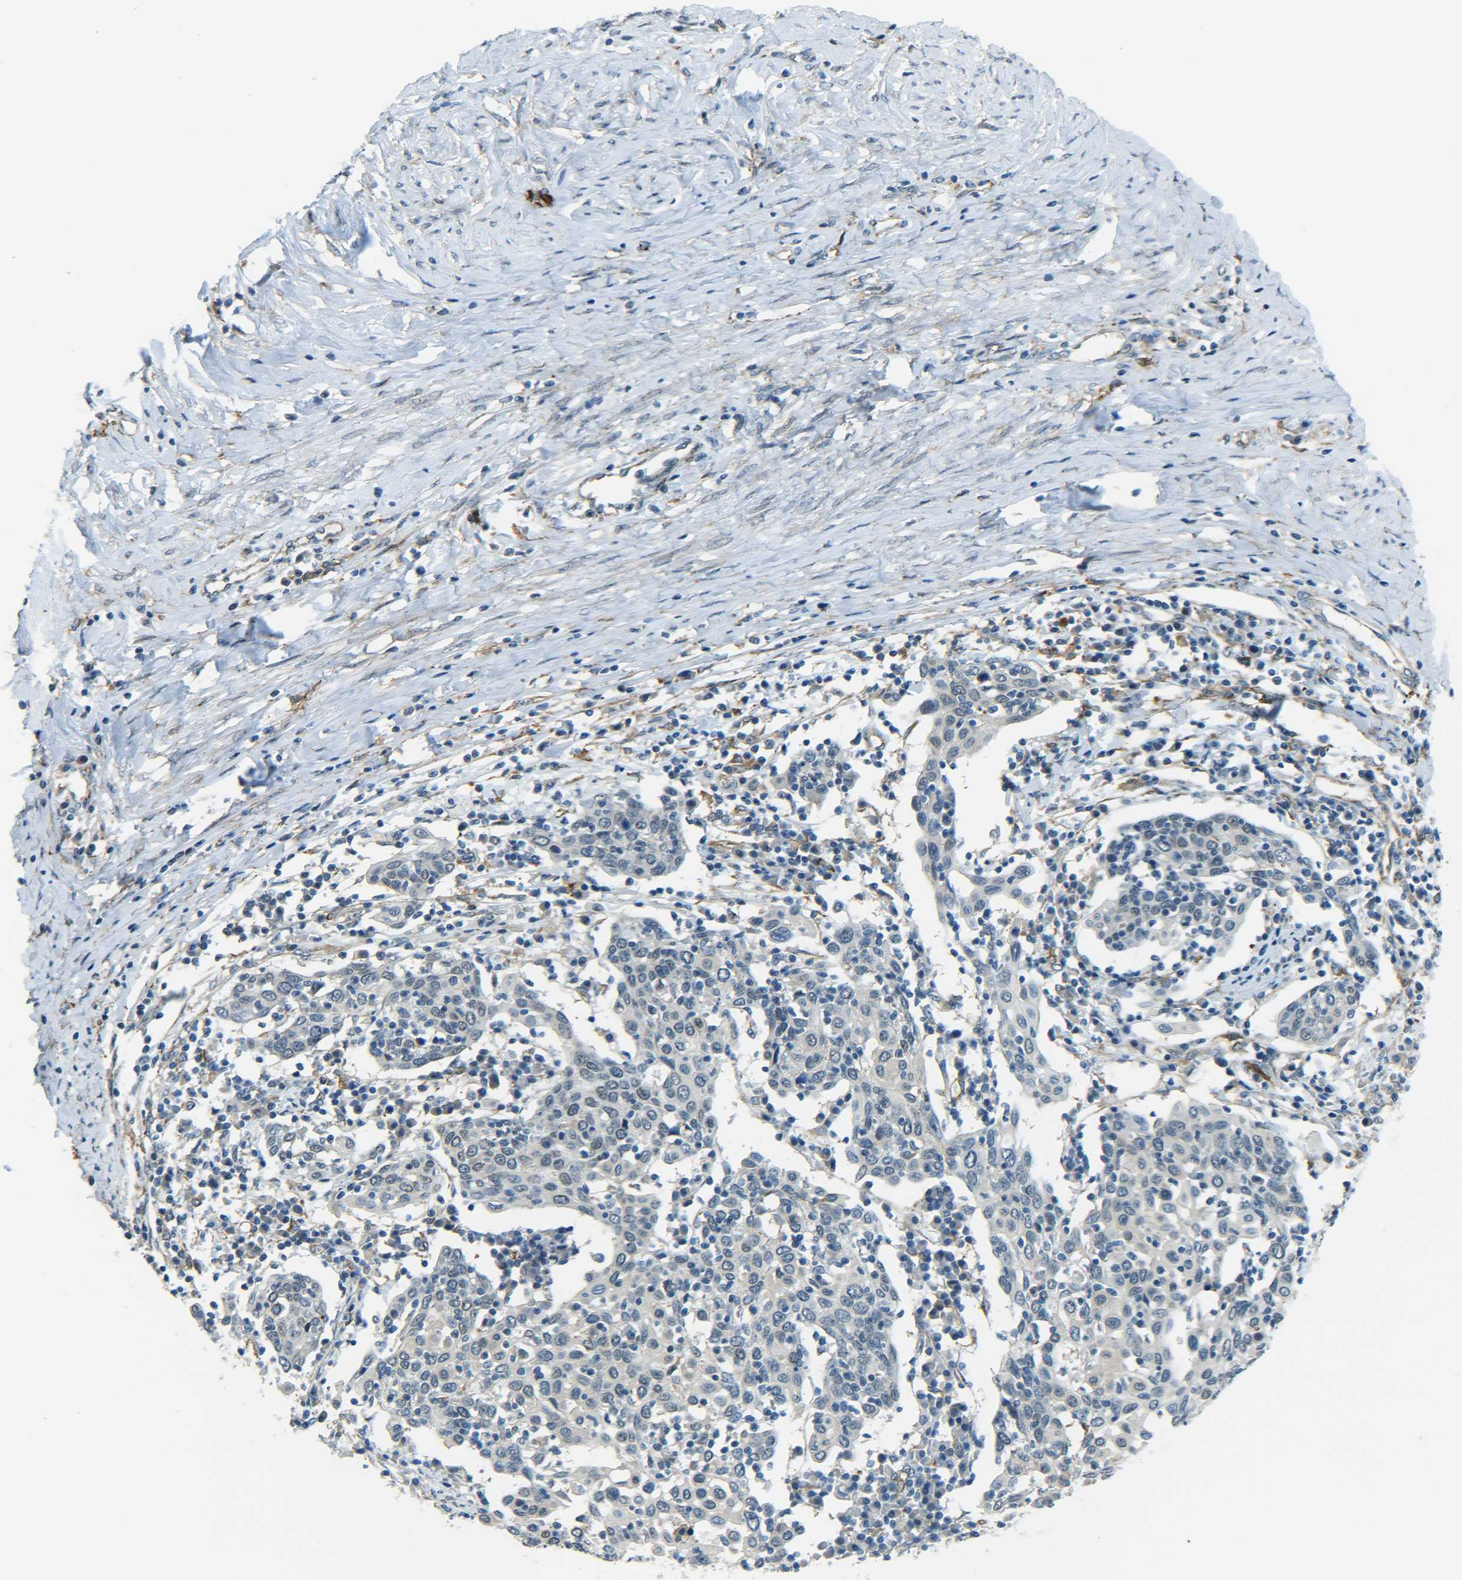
{"staining": {"intensity": "negative", "quantity": "none", "location": "none"}, "tissue": "cervical cancer", "cell_type": "Tumor cells", "image_type": "cancer", "snomed": [{"axis": "morphology", "description": "Squamous cell carcinoma, NOS"}, {"axis": "topography", "description": "Cervix"}], "caption": "DAB immunohistochemical staining of cervical cancer displays no significant expression in tumor cells. Nuclei are stained in blue.", "gene": "DAB2", "patient": {"sex": "female", "age": 40}}